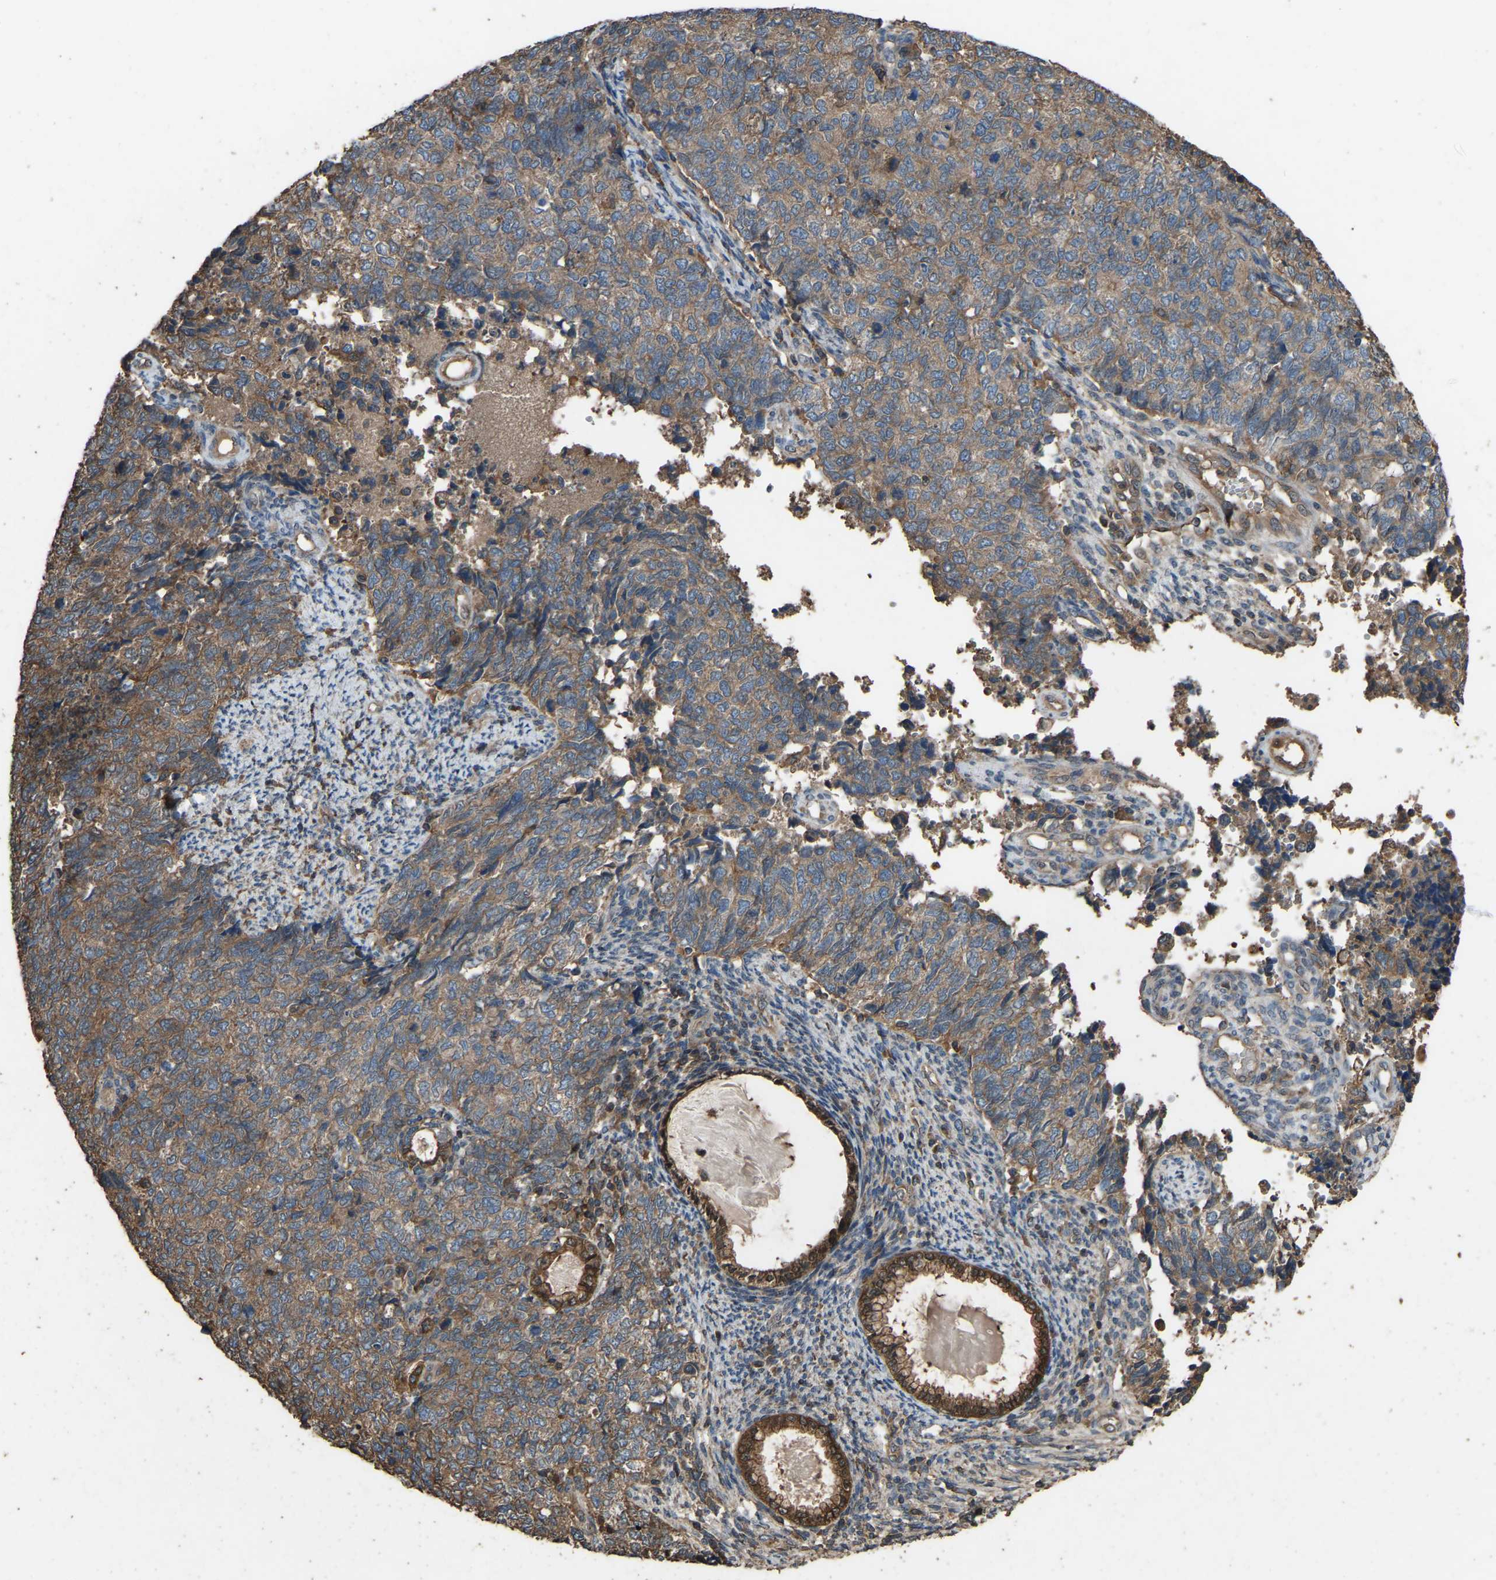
{"staining": {"intensity": "weak", "quantity": ">75%", "location": "cytoplasmic/membranous"}, "tissue": "cervical cancer", "cell_type": "Tumor cells", "image_type": "cancer", "snomed": [{"axis": "morphology", "description": "Squamous cell carcinoma, NOS"}, {"axis": "topography", "description": "Cervix"}], "caption": "Immunohistochemical staining of squamous cell carcinoma (cervical) exhibits low levels of weak cytoplasmic/membranous expression in approximately >75% of tumor cells. Immunohistochemistry (ihc) stains the protein in brown and the nuclei are stained blue.", "gene": "FHIT", "patient": {"sex": "female", "age": 63}}